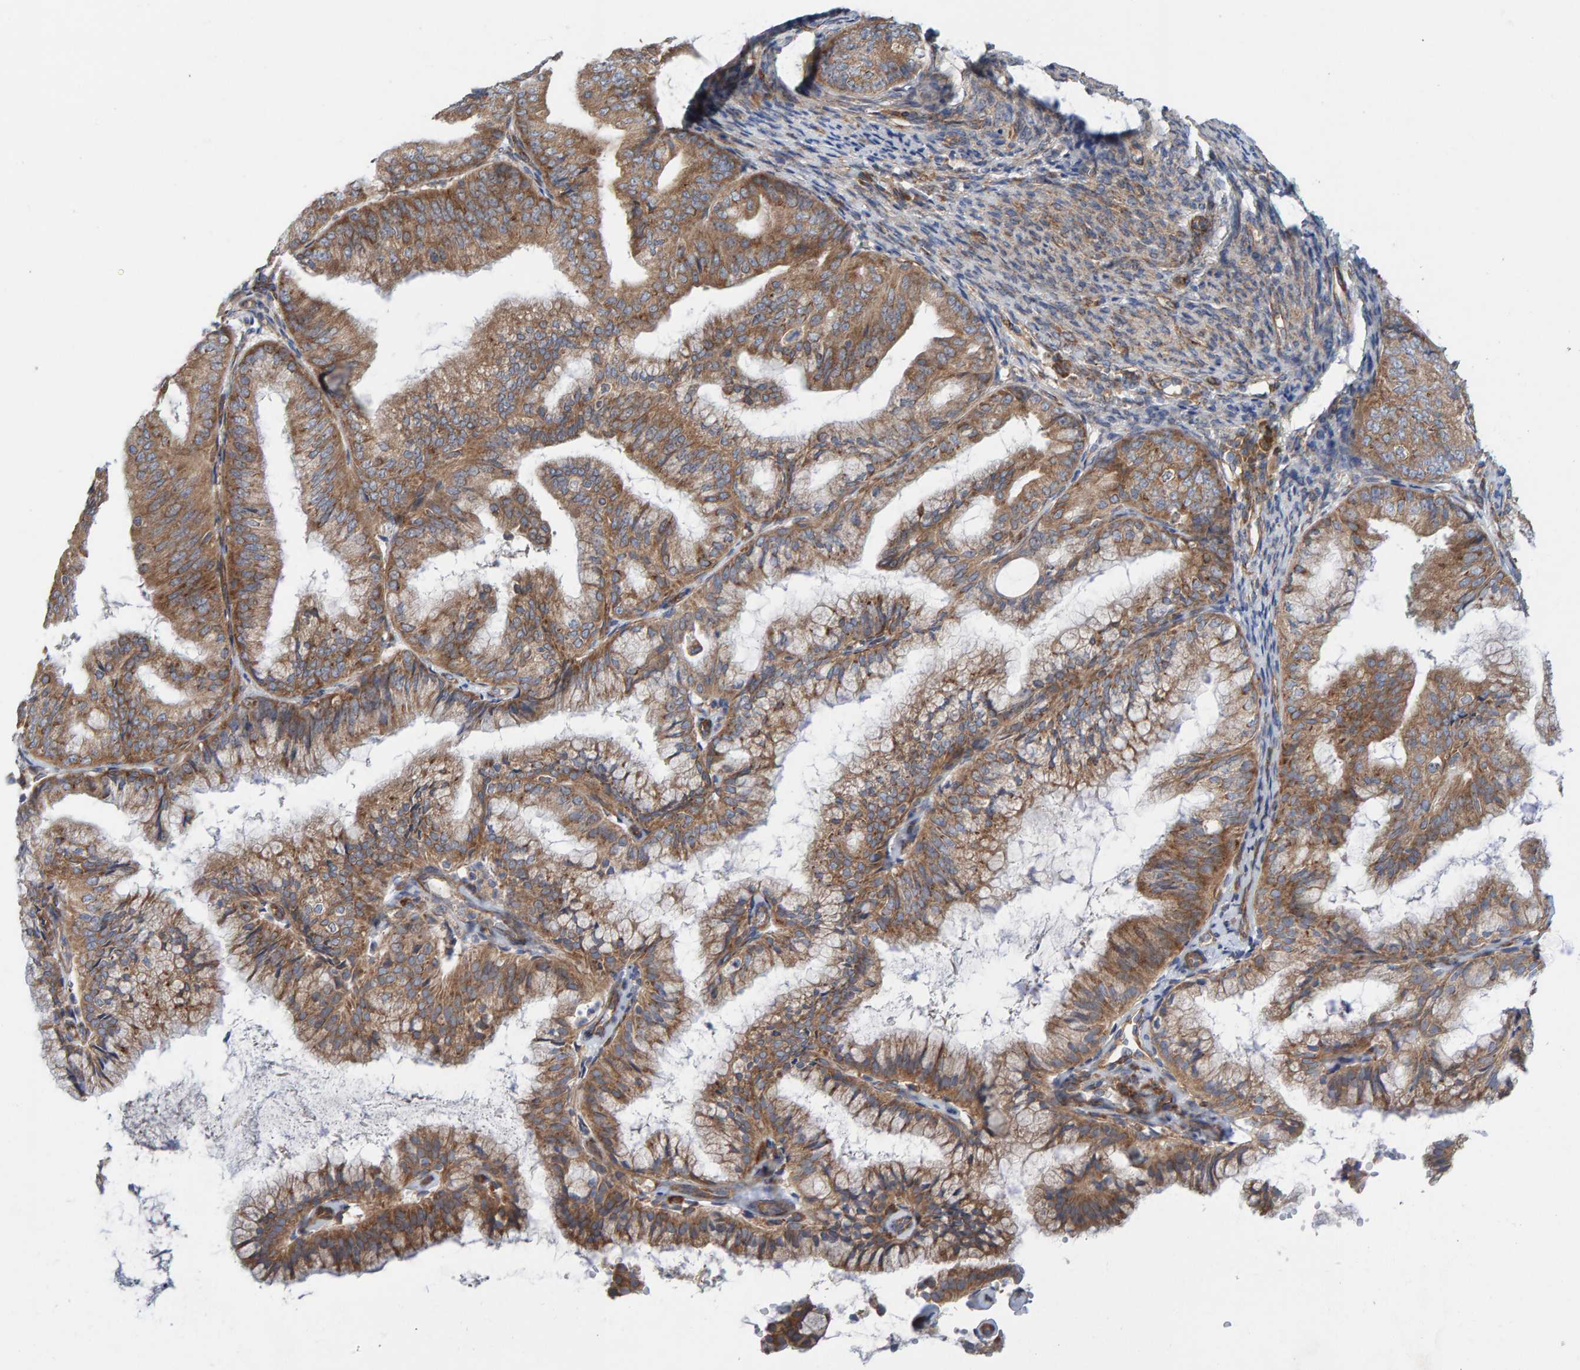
{"staining": {"intensity": "moderate", "quantity": ">75%", "location": "cytoplasmic/membranous"}, "tissue": "endometrial cancer", "cell_type": "Tumor cells", "image_type": "cancer", "snomed": [{"axis": "morphology", "description": "Adenocarcinoma, NOS"}, {"axis": "topography", "description": "Endometrium"}], "caption": "Immunohistochemistry micrograph of human endometrial cancer (adenocarcinoma) stained for a protein (brown), which reveals medium levels of moderate cytoplasmic/membranous staining in approximately >75% of tumor cells.", "gene": "CDK5RAP3", "patient": {"sex": "female", "age": 63}}